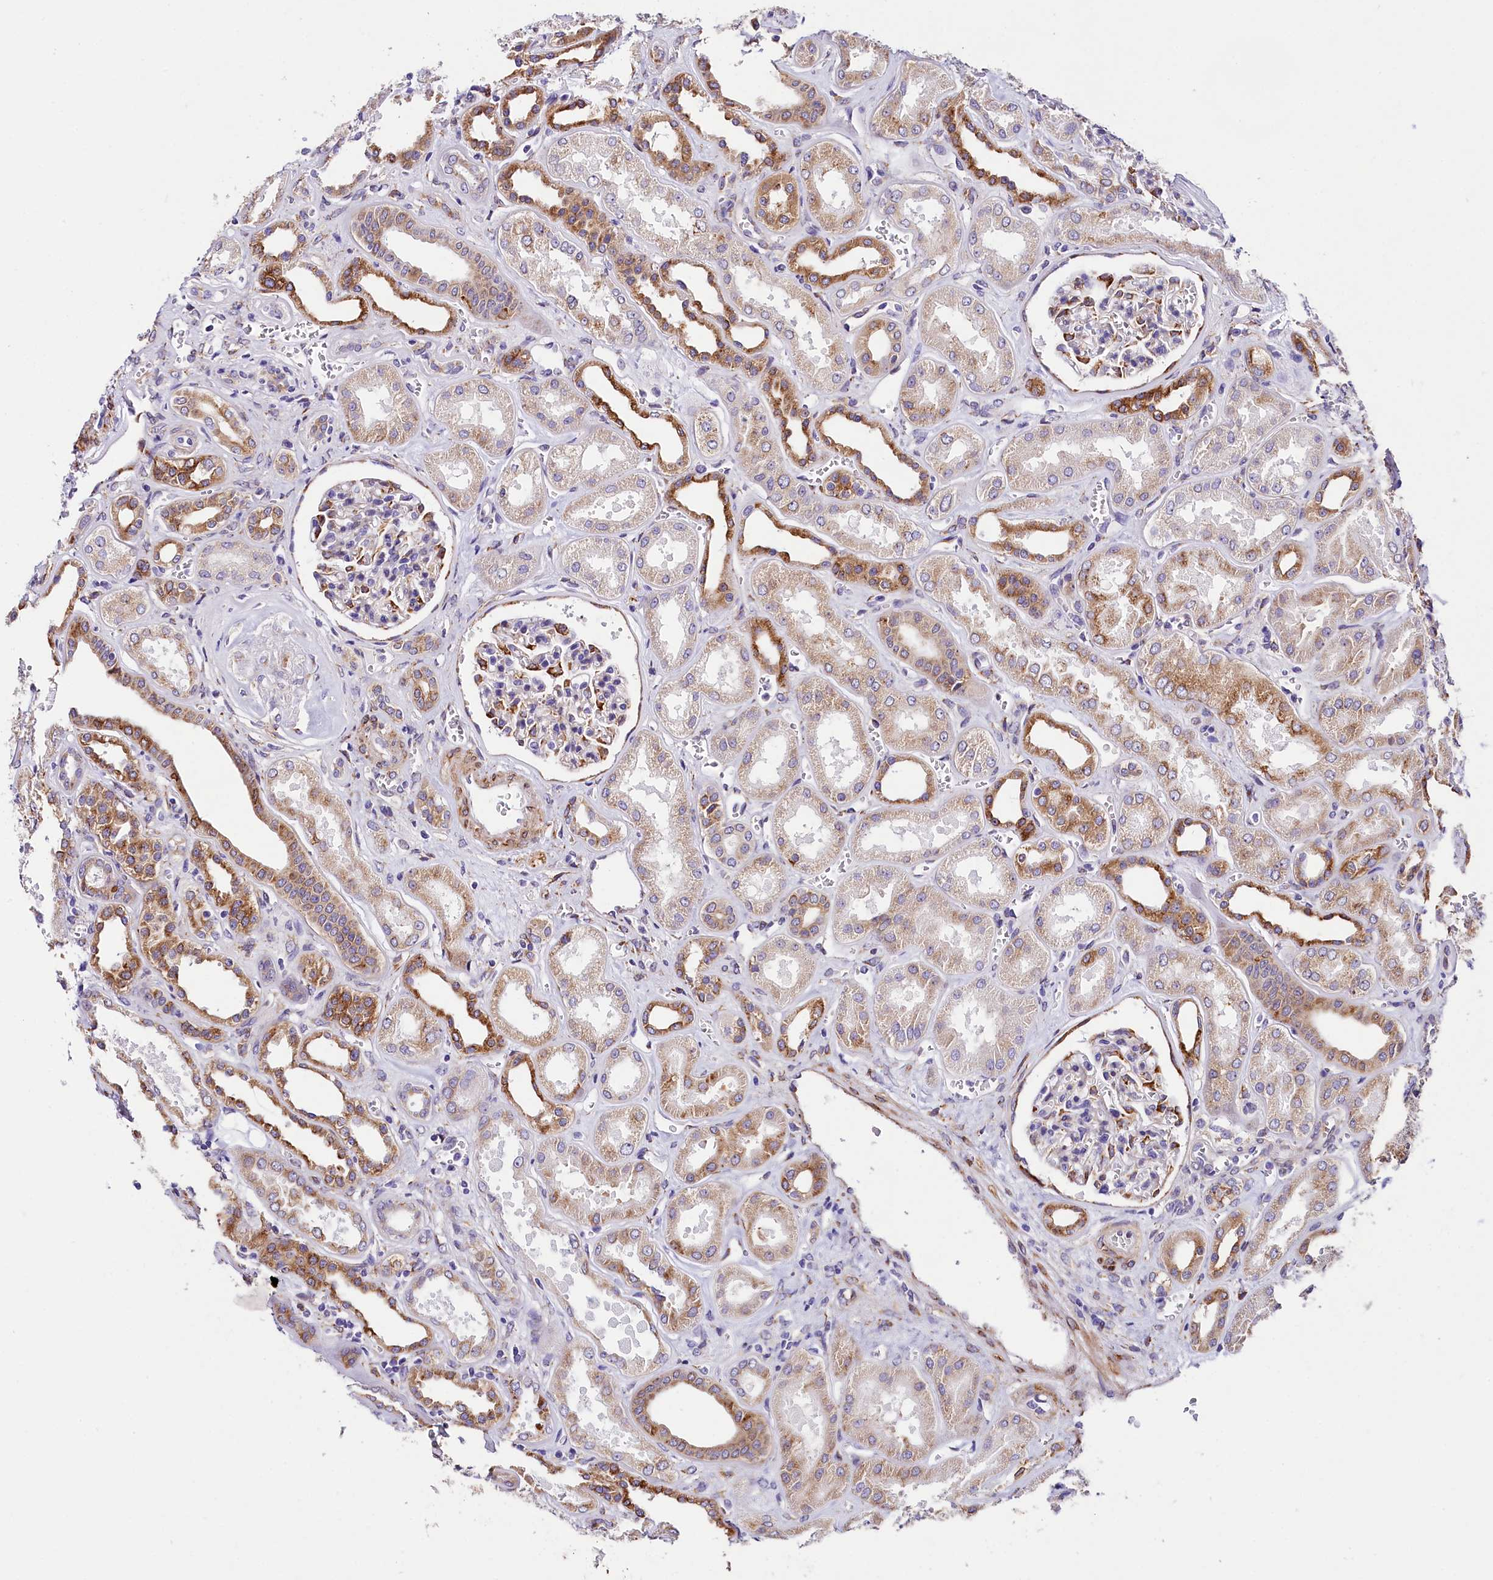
{"staining": {"intensity": "moderate", "quantity": "25%-75%", "location": "cytoplasmic/membranous"}, "tissue": "kidney", "cell_type": "Cells in glomeruli", "image_type": "normal", "snomed": [{"axis": "morphology", "description": "Normal tissue, NOS"}, {"axis": "morphology", "description": "Adenocarcinoma, NOS"}, {"axis": "topography", "description": "Kidney"}], "caption": "The immunohistochemical stain highlights moderate cytoplasmic/membranous expression in cells in glomeruli of benign kidney.", "gene": "ITGA1", "patient": {"sex": "female", "age": 68}}